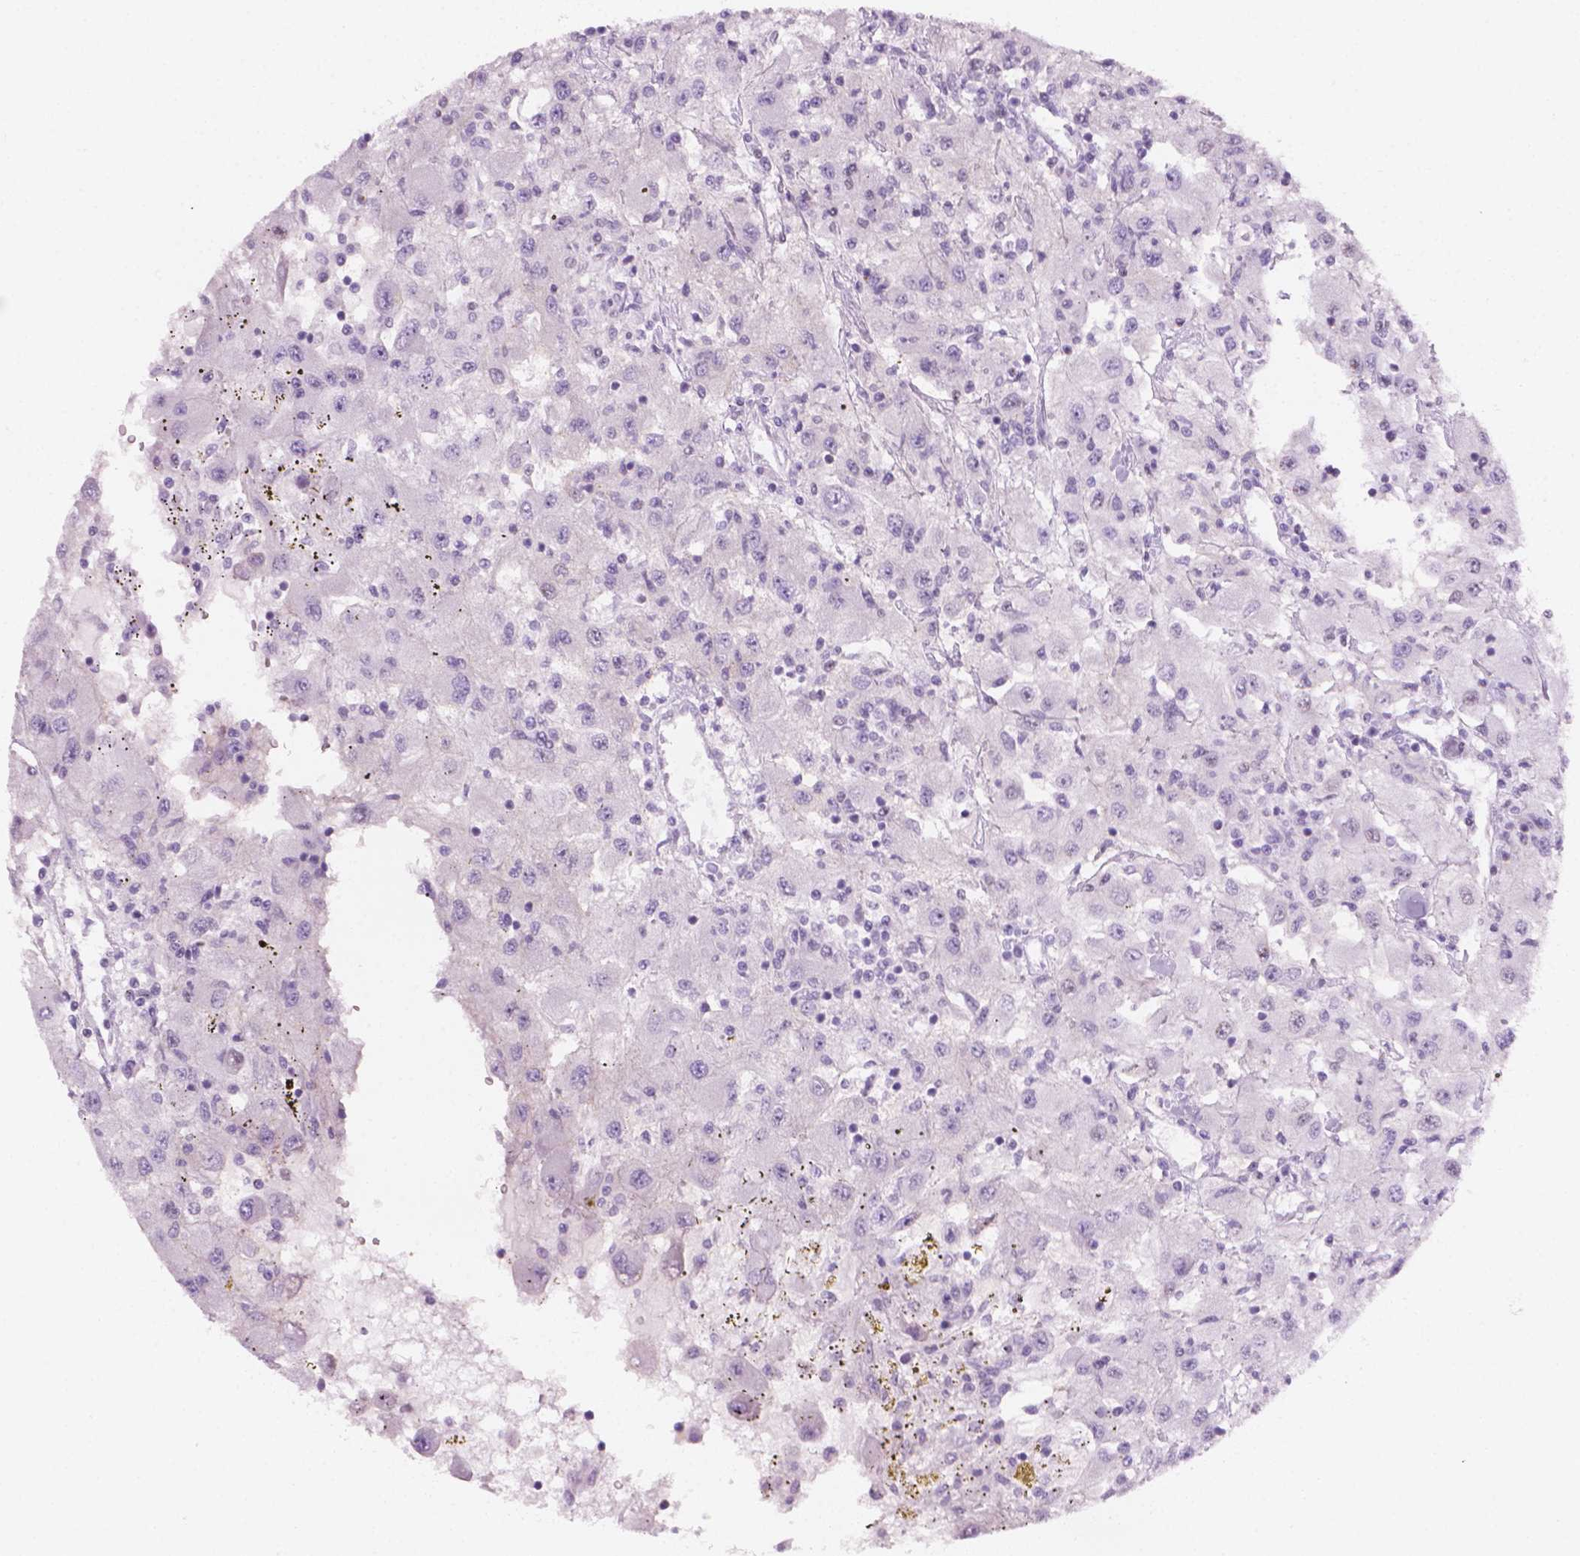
{"staining": {"intensity": "negative", "quantity": "none", "location": "none"}, "tissue": "renal cancer", "cell_type": "Tumor cells", "image_type": "cancer", "snomed": [{"axis": "morphology", "description": "Adenocarcinoma, NOS"}, {"axis": "topography", "description": "Kidney"}], "caption": "An immunohistochemistry micrograph of renal adenocarcinoma is shown. There is no staining in tumor cells of renal adenocarcinoma.", "gene": "PIAS2", "patient": {"sex": "female", "age": 67}}